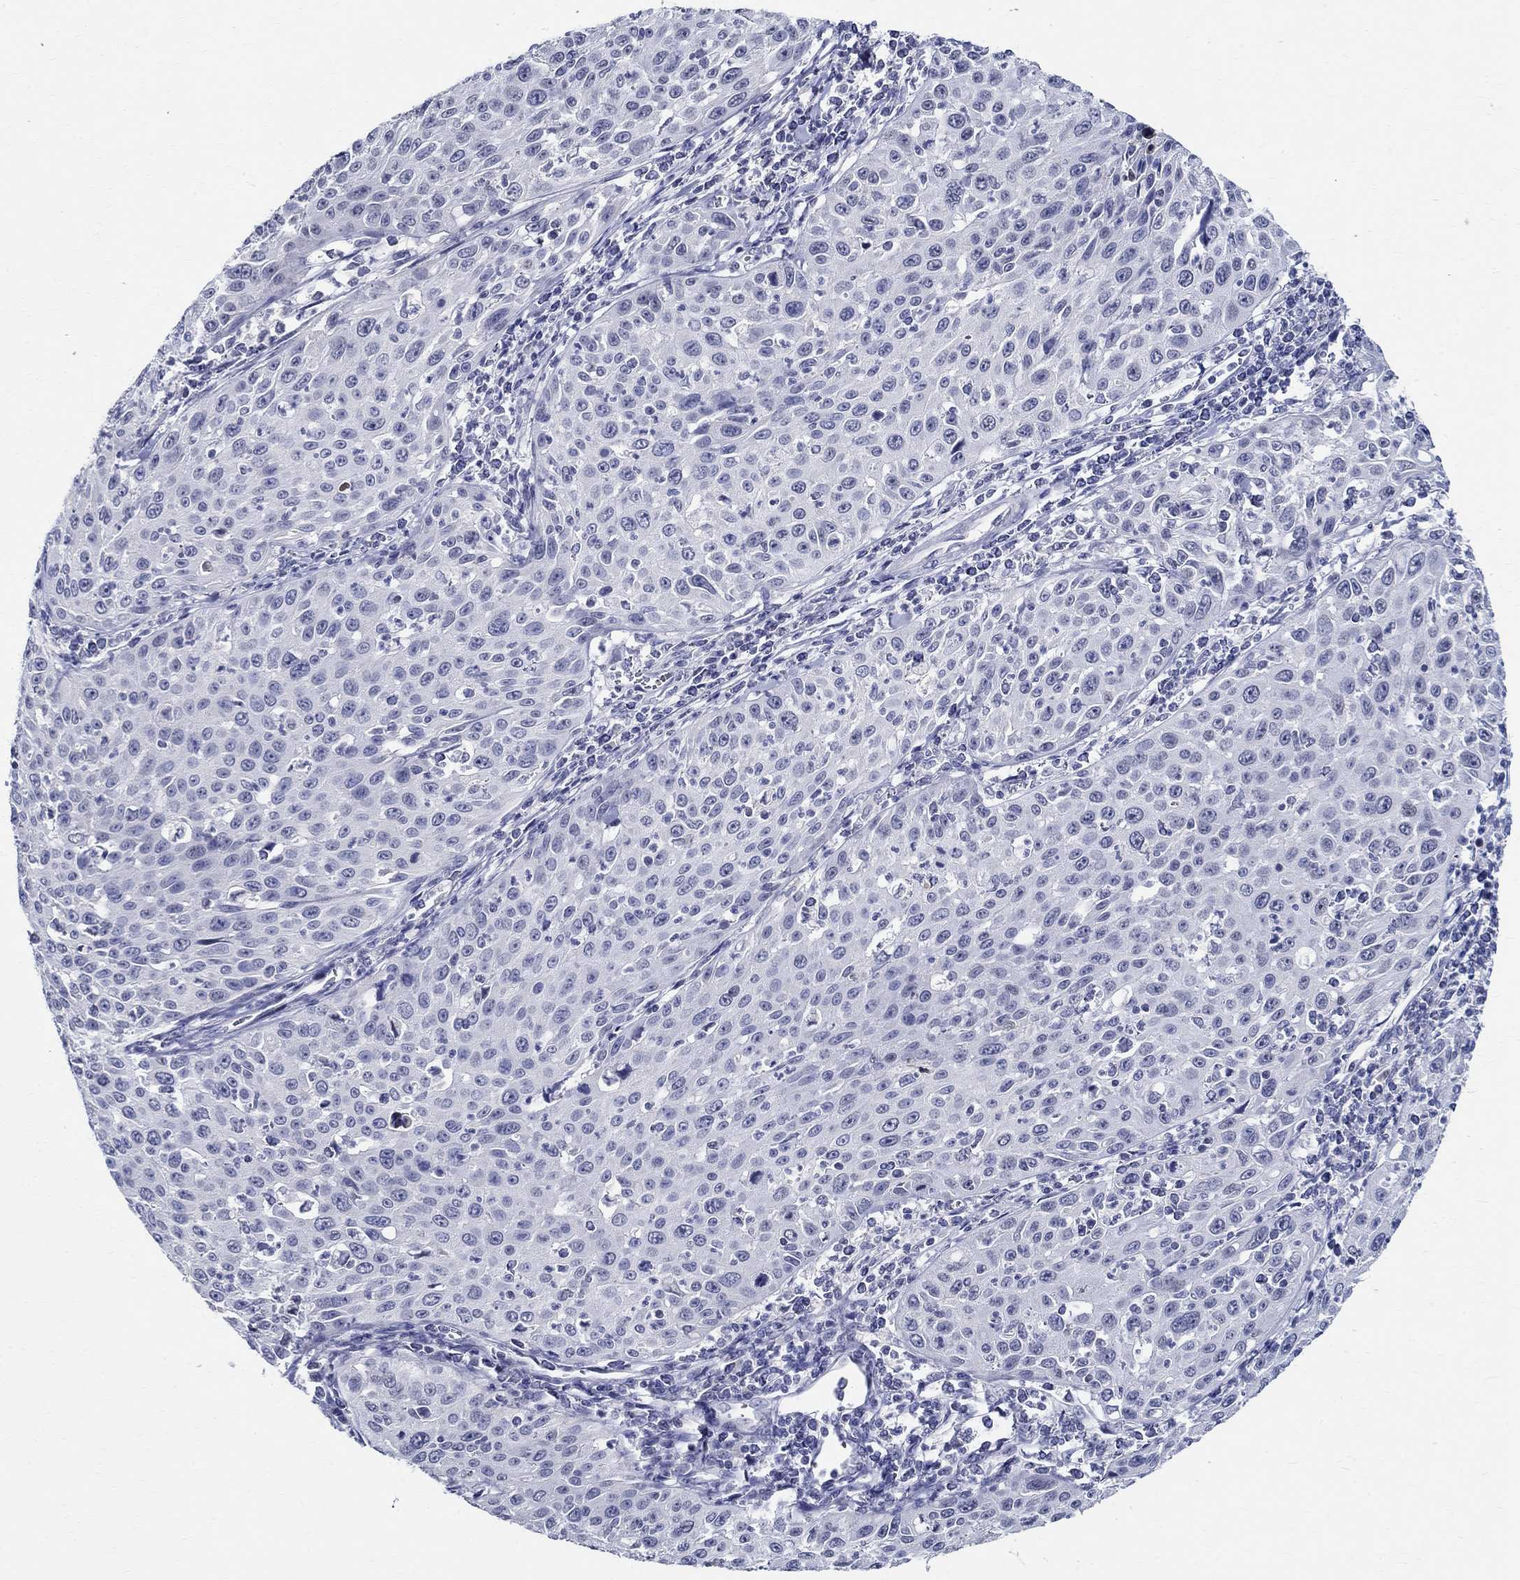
{"staining": {"intensity": "negative", "quantity": "none", "location": "none"}, "tissue": "cervical cancer", "cell_type": "Tumor cells", "image_type": "cancer", "snomed": [{"axis": "morphology", "description": "Squamous cell carcinoma, NOS"}, {"axis": "topography", "description": "Cervix"}], "caption": "Immunohistochemistry image of neoplastic tissue: cervical cancer stained with DAB displays no significant protein expression in tumor cells.", "gene": "CETN1", "patient": {"sex": "female", "age": 26}}